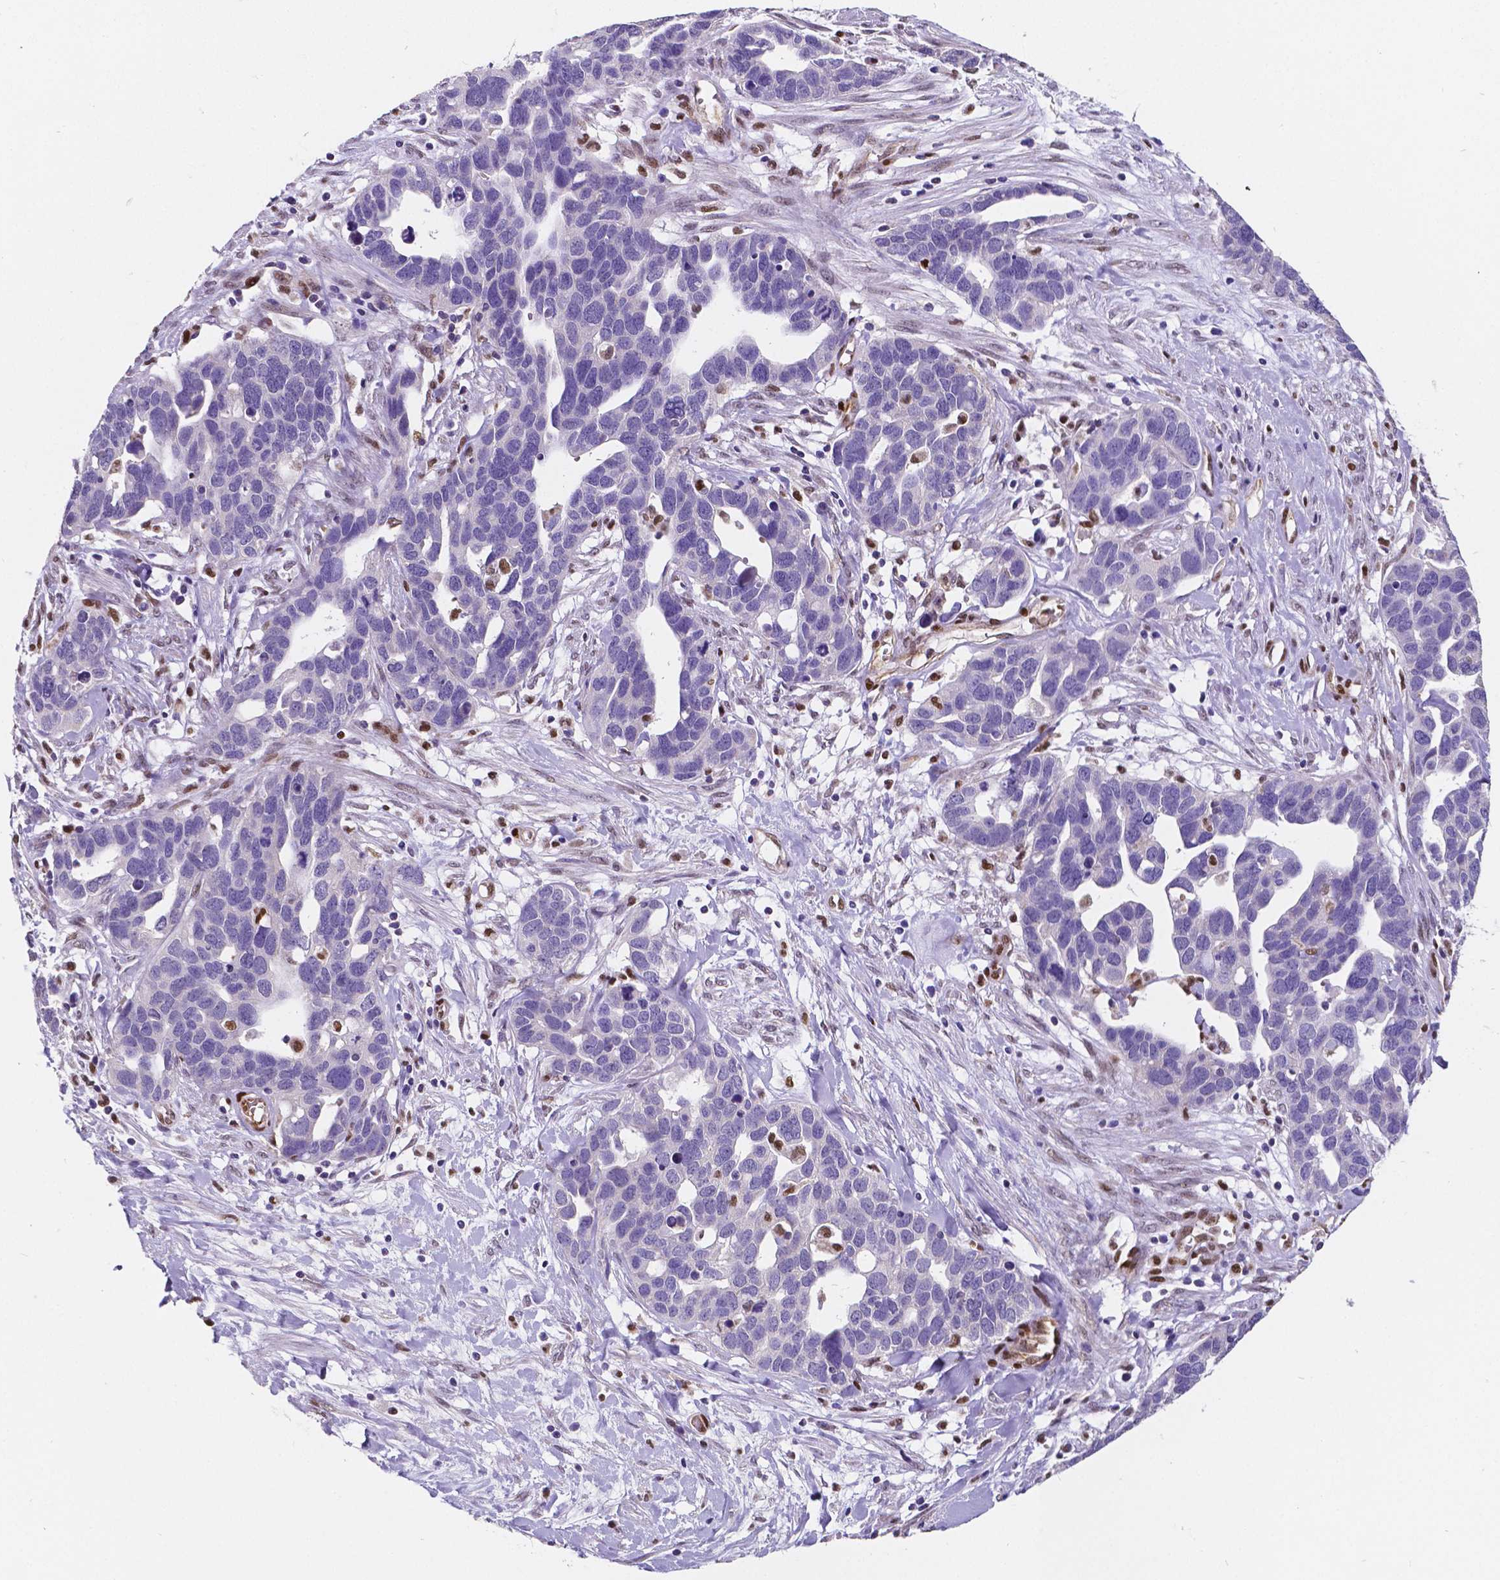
{"staining": {"intensity": "negative", "quantity": "none", "location": "none"}, "tissue": "ovarian cancer", "cell_type": "Tumor cells", "image_type": "cancer", "snomed": [{"axis": "morphology", "description": "Cystadenocarcinoma, serous, NOS"}, {"axis": "topography", "description": "Ovary"}], "caption": "This histopathology image is of ovarian serous cystadenocarcinoma stained with immunohistochemistry (IHC) to label a protein in brown with the nuclei are counter-stained blue. There is no positivity in tumor cells. The staining was performed using DAB (3,3'-diaminobenzidine) to visualize the protein expression in brown, while the nuclei were stained in blue with hematoxylin (Magnification: 20x).", "gene": "MEF2C", "patient": {"sex": "female", "age": 54}}